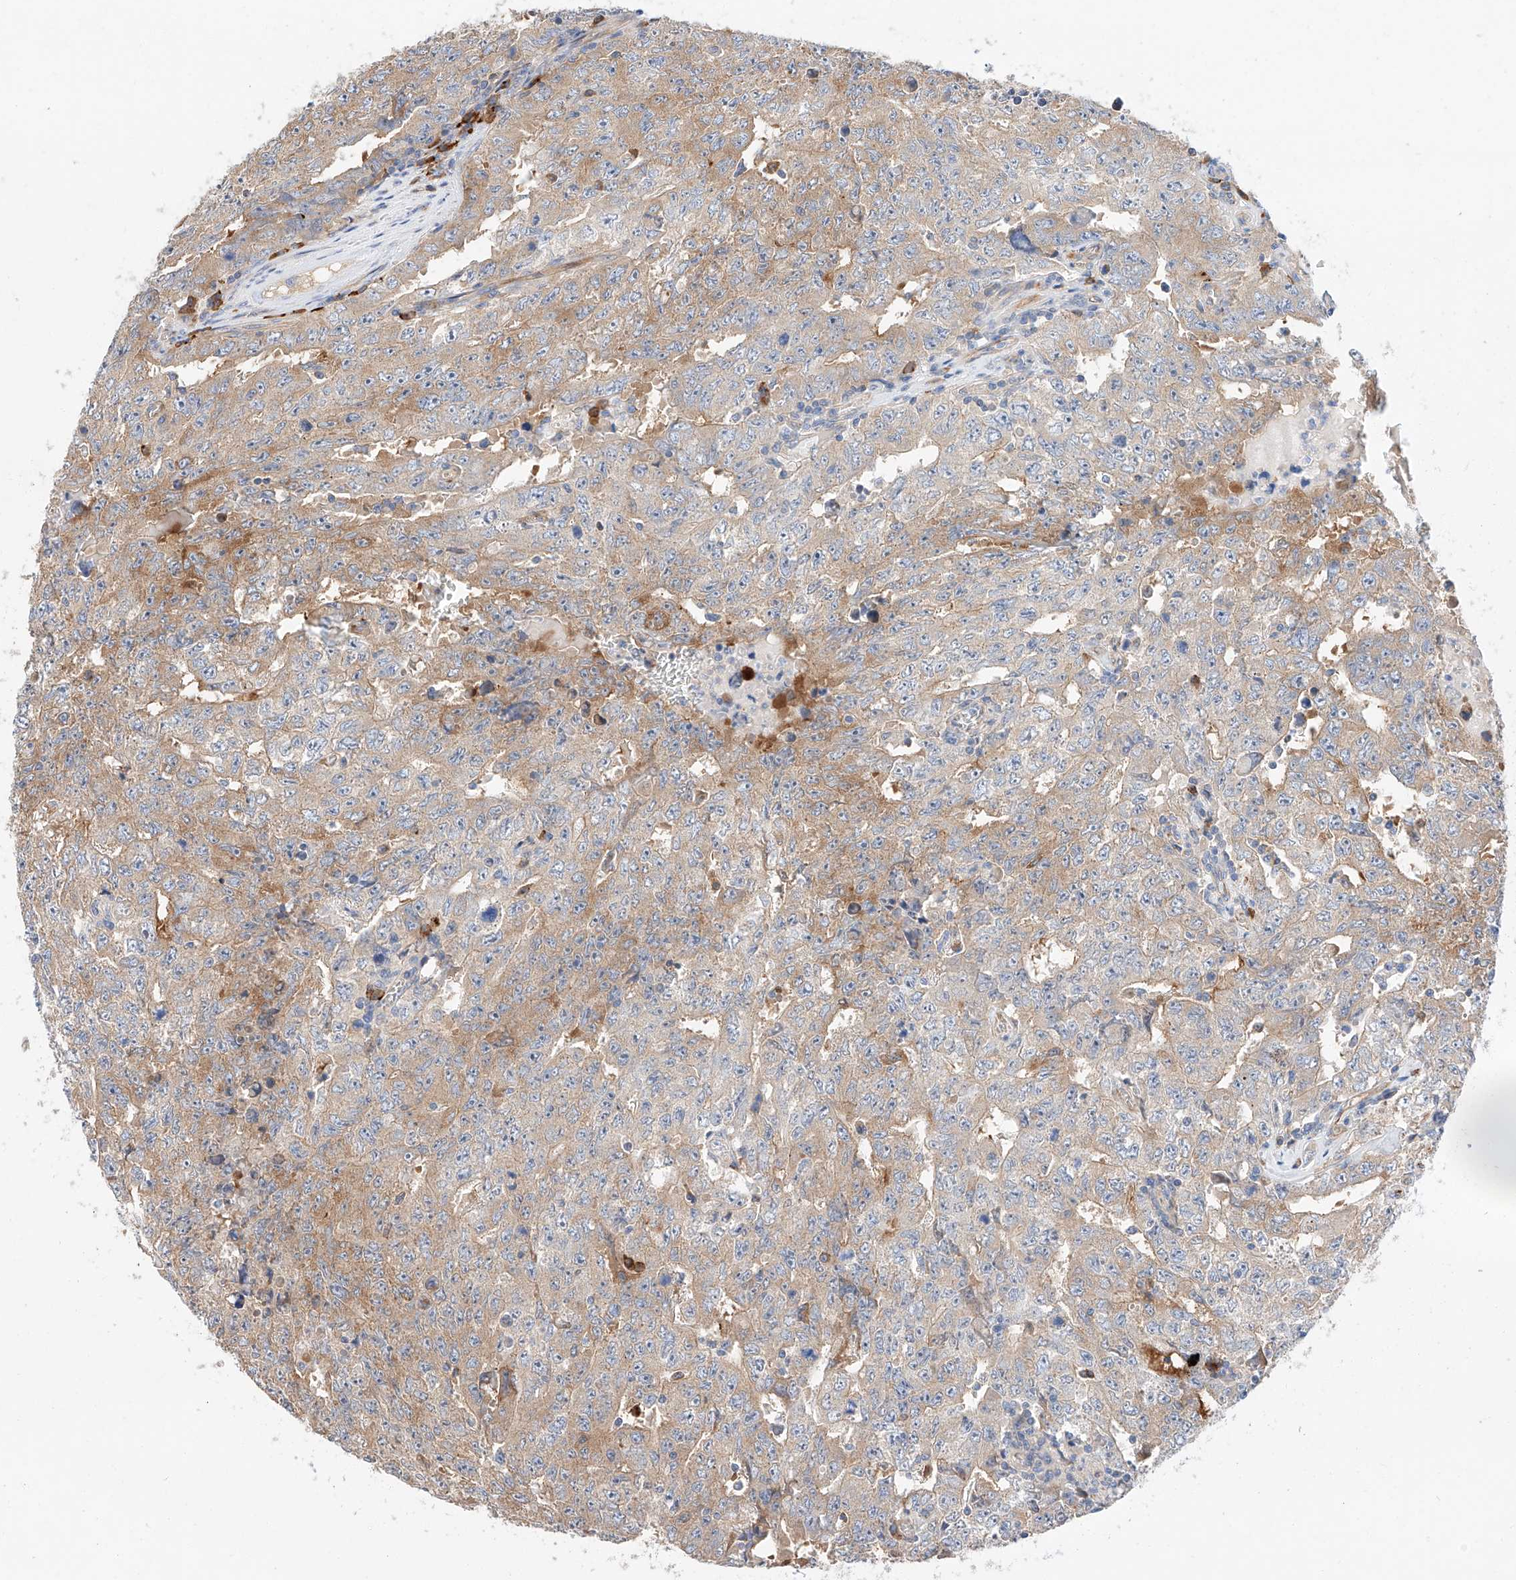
{"staining": {"intensity": "weak", "quantity": "25%-75%", "location": "cytoplasmic/membranous"}, "tissue": "testis cancer", "cell_type": "Tumor cells", "image_type": "cancer", "snomed": [{"axis": "morphology", "description": "Carcinoma, Embryonal, NOS"}, {"axis": "topography", "description": "Testis"}], "caption": "Immunohistochemical staining of testis cancer (embryonal carcinoma) shows low levels of weak cytoplasmic/membranous protein positivity in about 25%-75% of tumor cells.", "gene": "GLMN", "patient": {"sex": "male", "age": 26}}